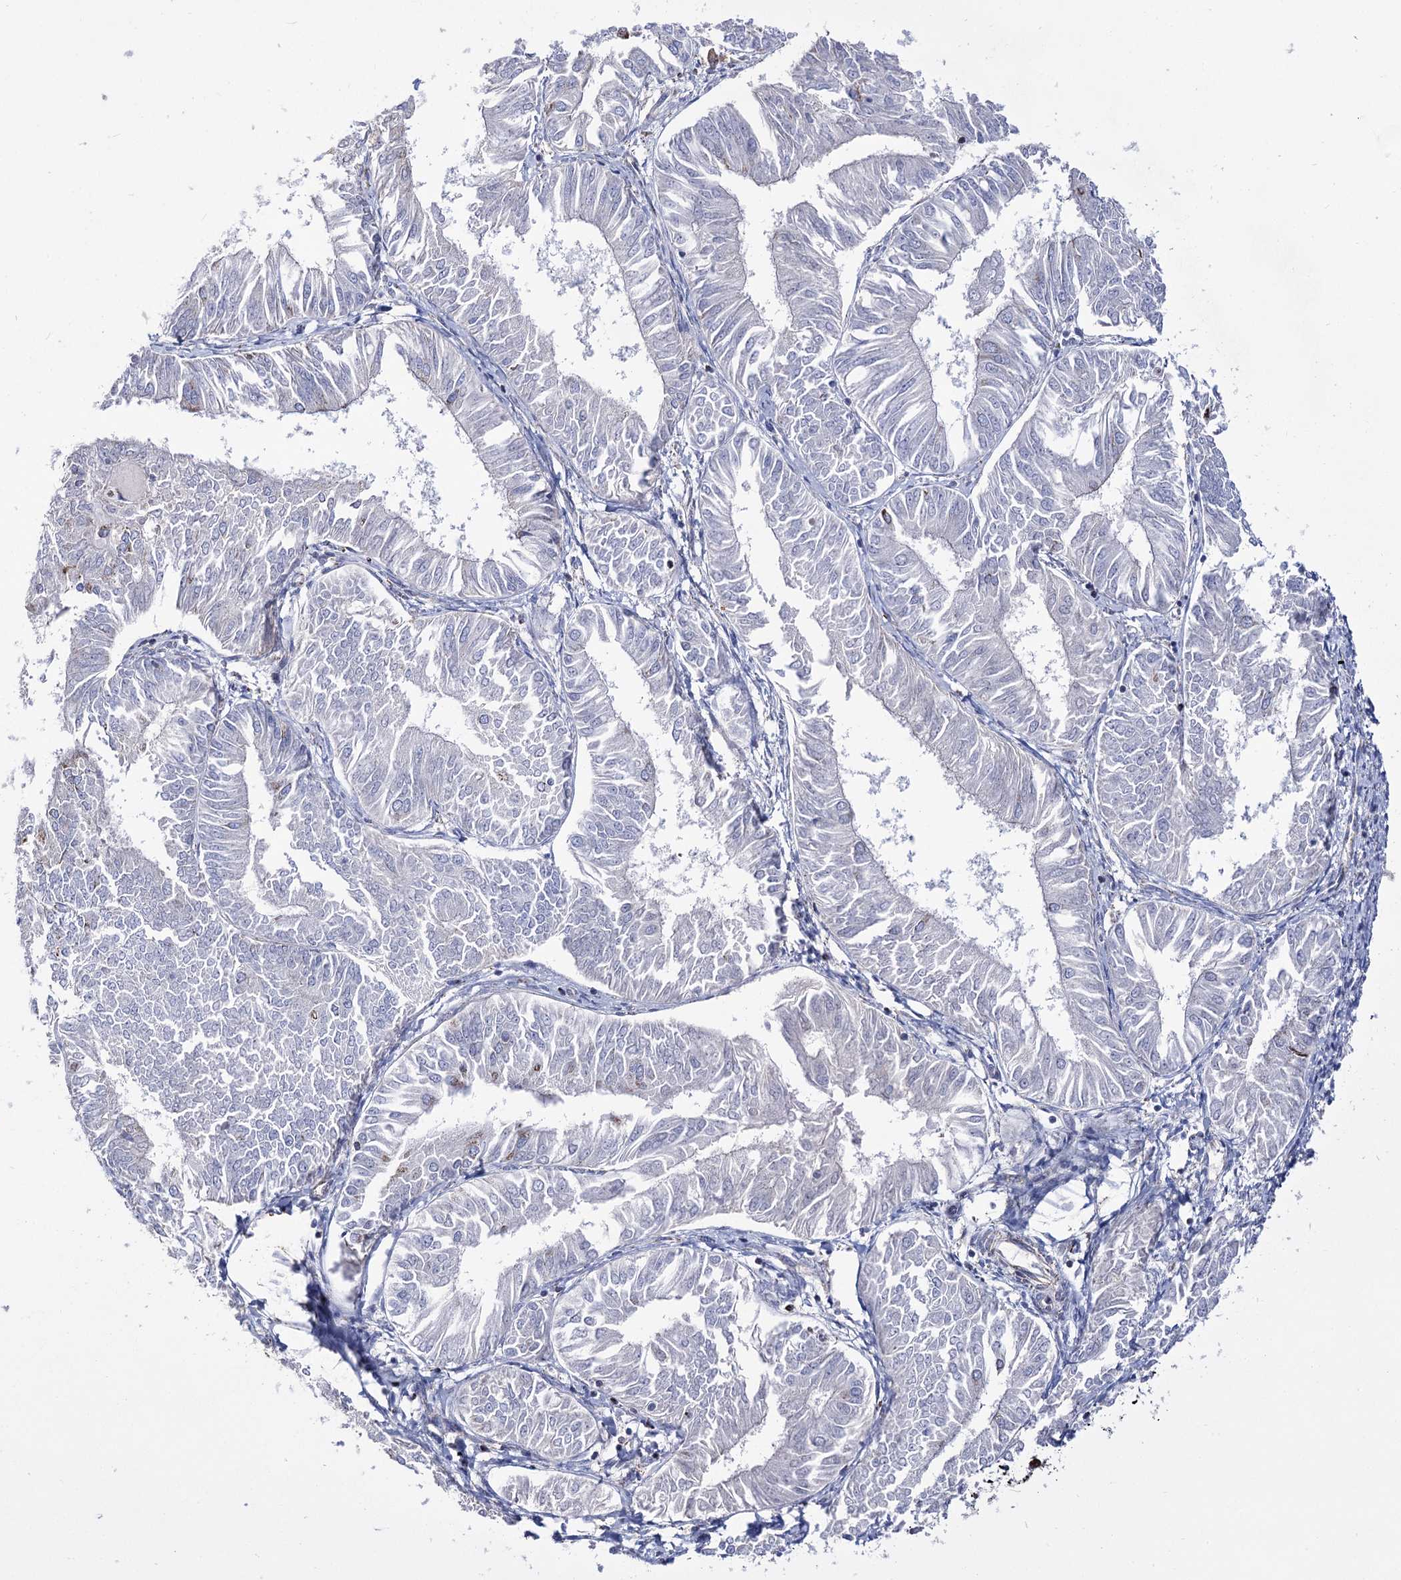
{"staining": {"intensity": "negative", "quantity": "none", "location": "none"}, "tissue": "endometrial cancer", "cell_type": "Tumor cells", "image_type": "cancer", "snomed": [{"axis": "morphology", "description": "Adenocarcinoma, NOS"}, {"axis": "topography", "description": "Endometrium"}], "caption": "Immunohistochemistry of human endometrial cancer (adenocarcinoma) shows no expression in tumor cells. (Immunohistochemistry, brightfield microscopy, high magnification).", "gene": "OSBPL5", "patient": {"sex": "female", "age": 58}}